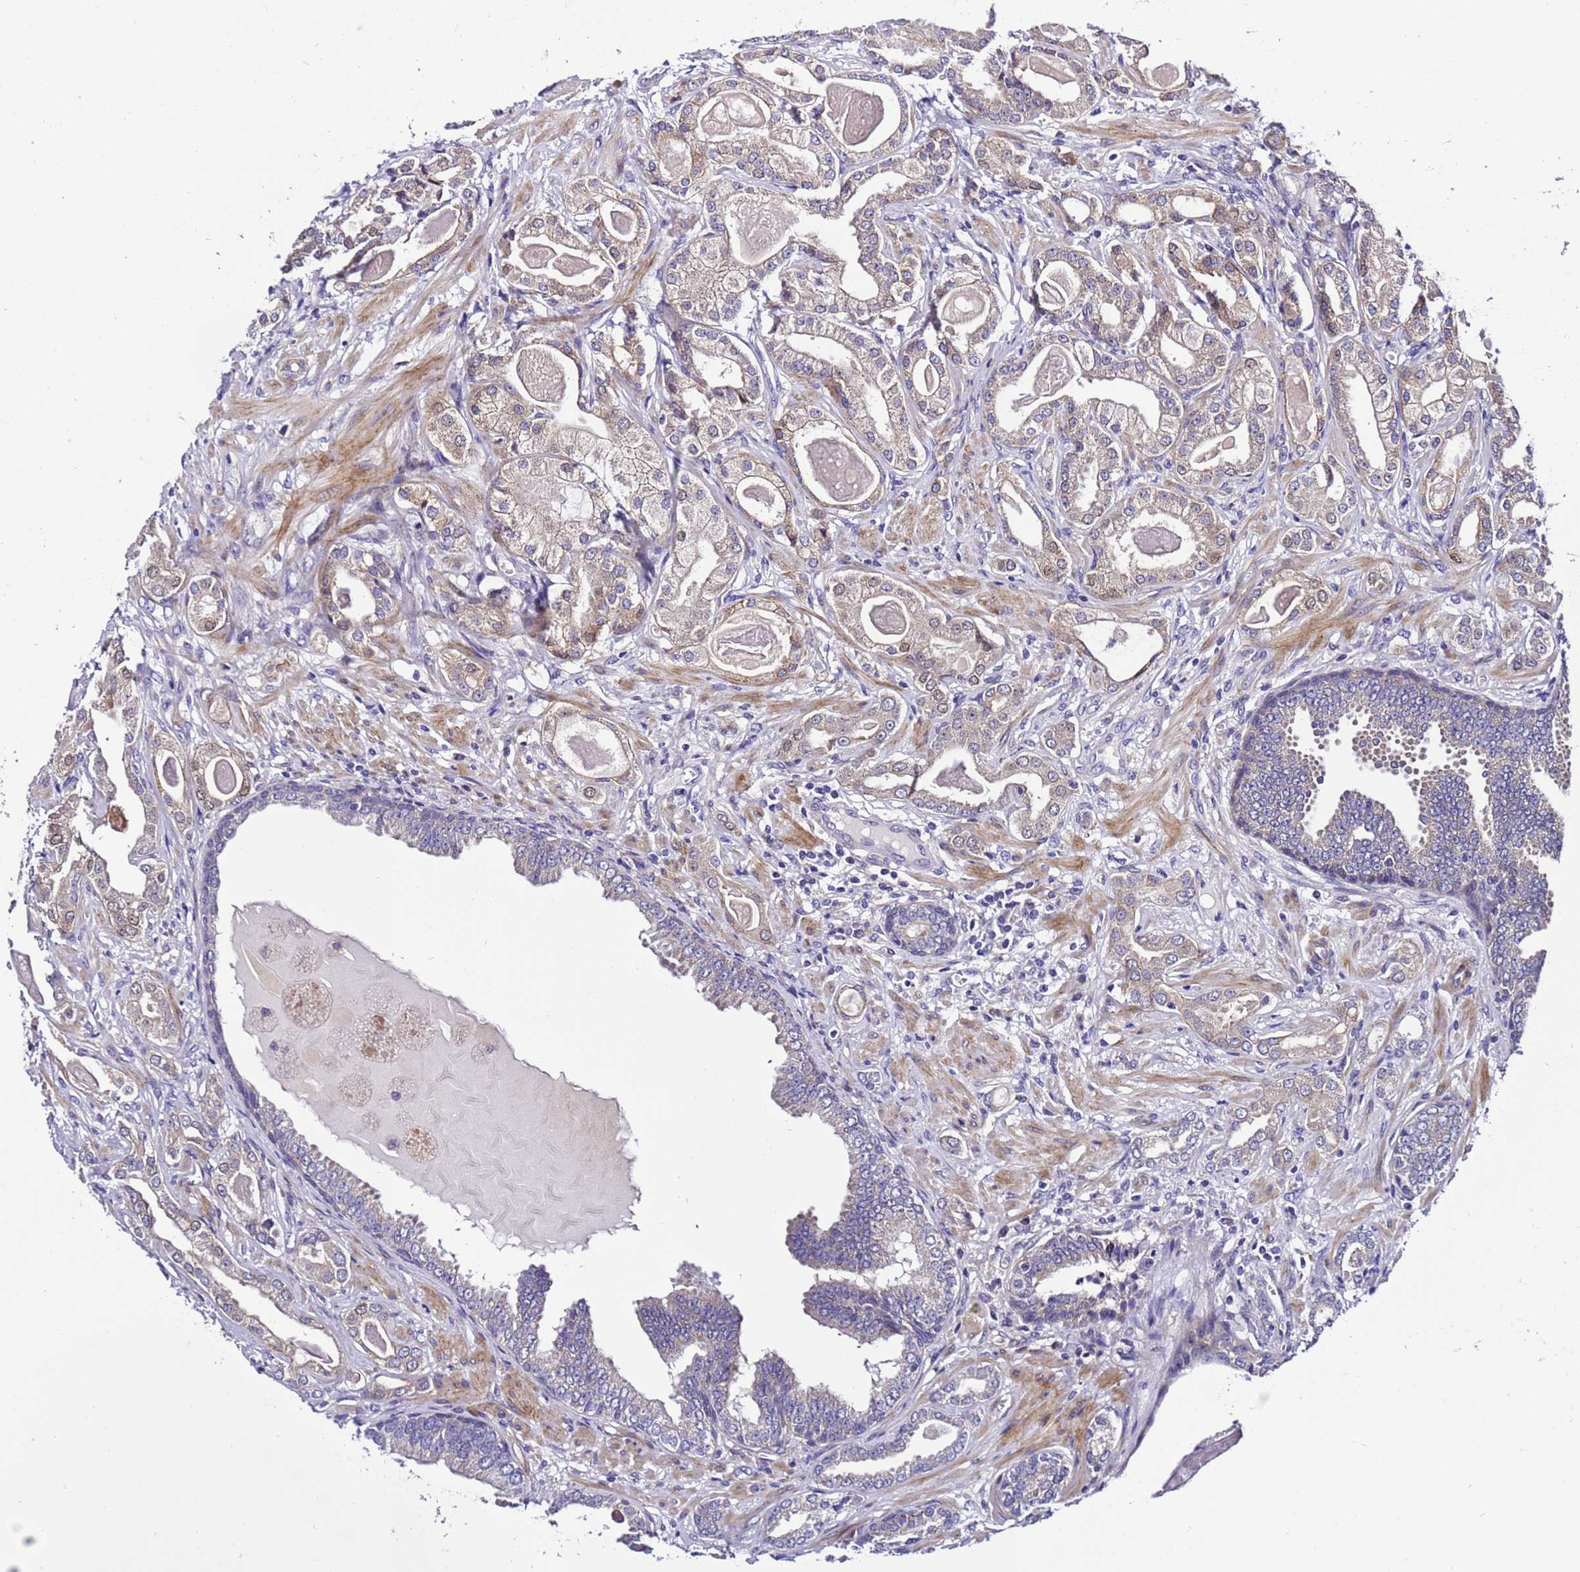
{"staining": {"intensity": "weak", "quantity": "25%-75%", "location": "cytoplasmic/membranous"}, "tissue": "prostate cancer", "cell_type": "Tumor cells", "image_type": "cancer", "snomed": [{"axis": "morphology", "description": "Adenocarcinoma, Low grade"}, {"axis": "topography", "description": "Prostate"}], "caption": "Immunohistochemistry micrograph of neoplastic tissue: prostate cancer (low-grade adenocarcinoma) stained using immunohistochemistry (IHC) exhibits low levels of weak protein expression localized specifically in the cytoplasmic/membranous of tumor cells, appearing as a cytoplasmic/membranous brown color.", "gene": "ZNF417", "patient": {"sex": "male", "age": 64}}